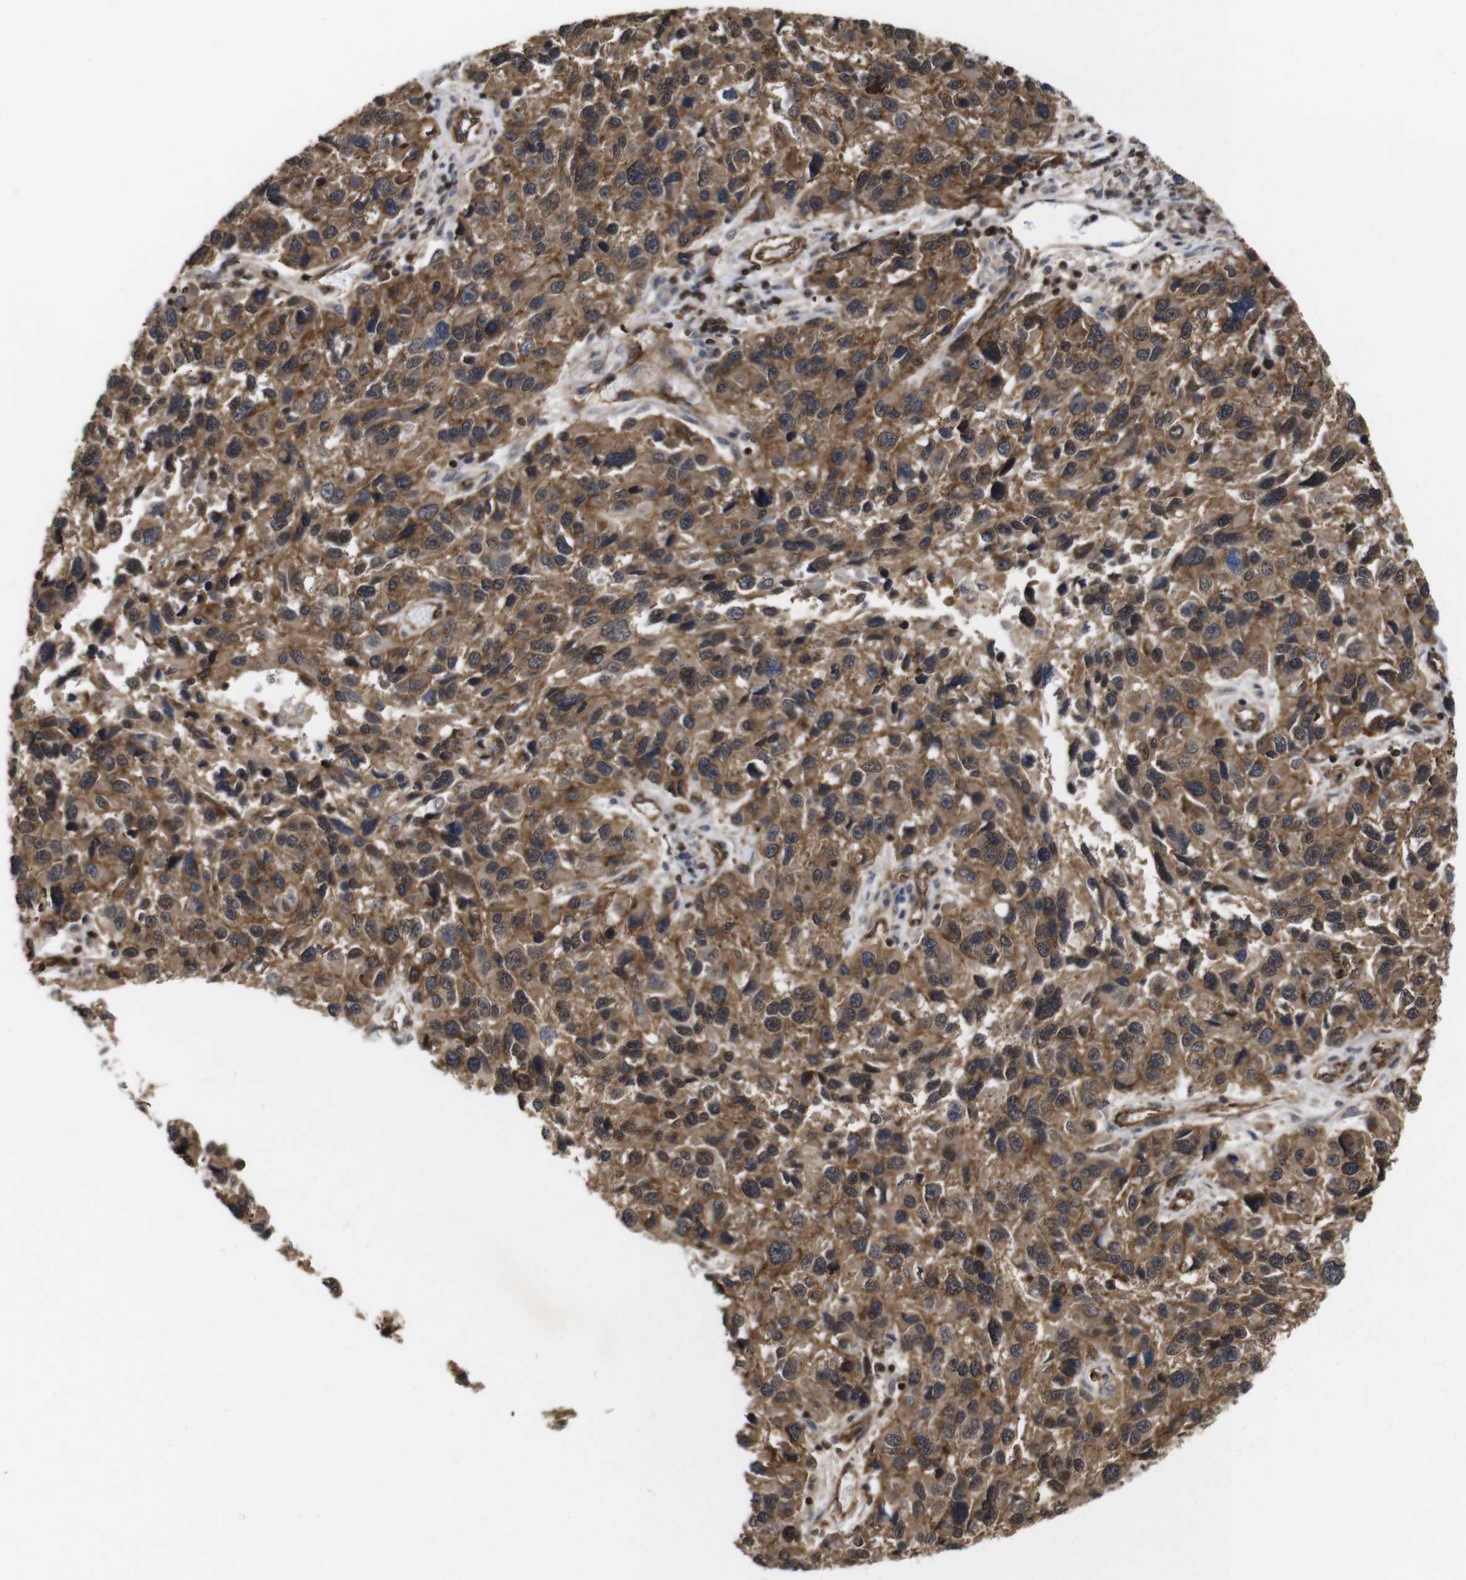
{"staining": {"intensity": "moderate", "quantity": ">75%", "location": "cytoplasmic/membranous"}, "tissue": "melanoma", "cell_type": "Tumor cells", "image_type": "cancer", "snomed": [{"axis": "morphology", "description": "Malignant melanoma, NOS"}, {"axis": "topography", "description": "Skin"}], "caption": "Protein expression analysis of human melanoma reveals moderate cytoplasmic/membranous staining in about >75% of tumor cells.", "gene": "NANOS1", "patient": {"sex": "male", "age": 53}}